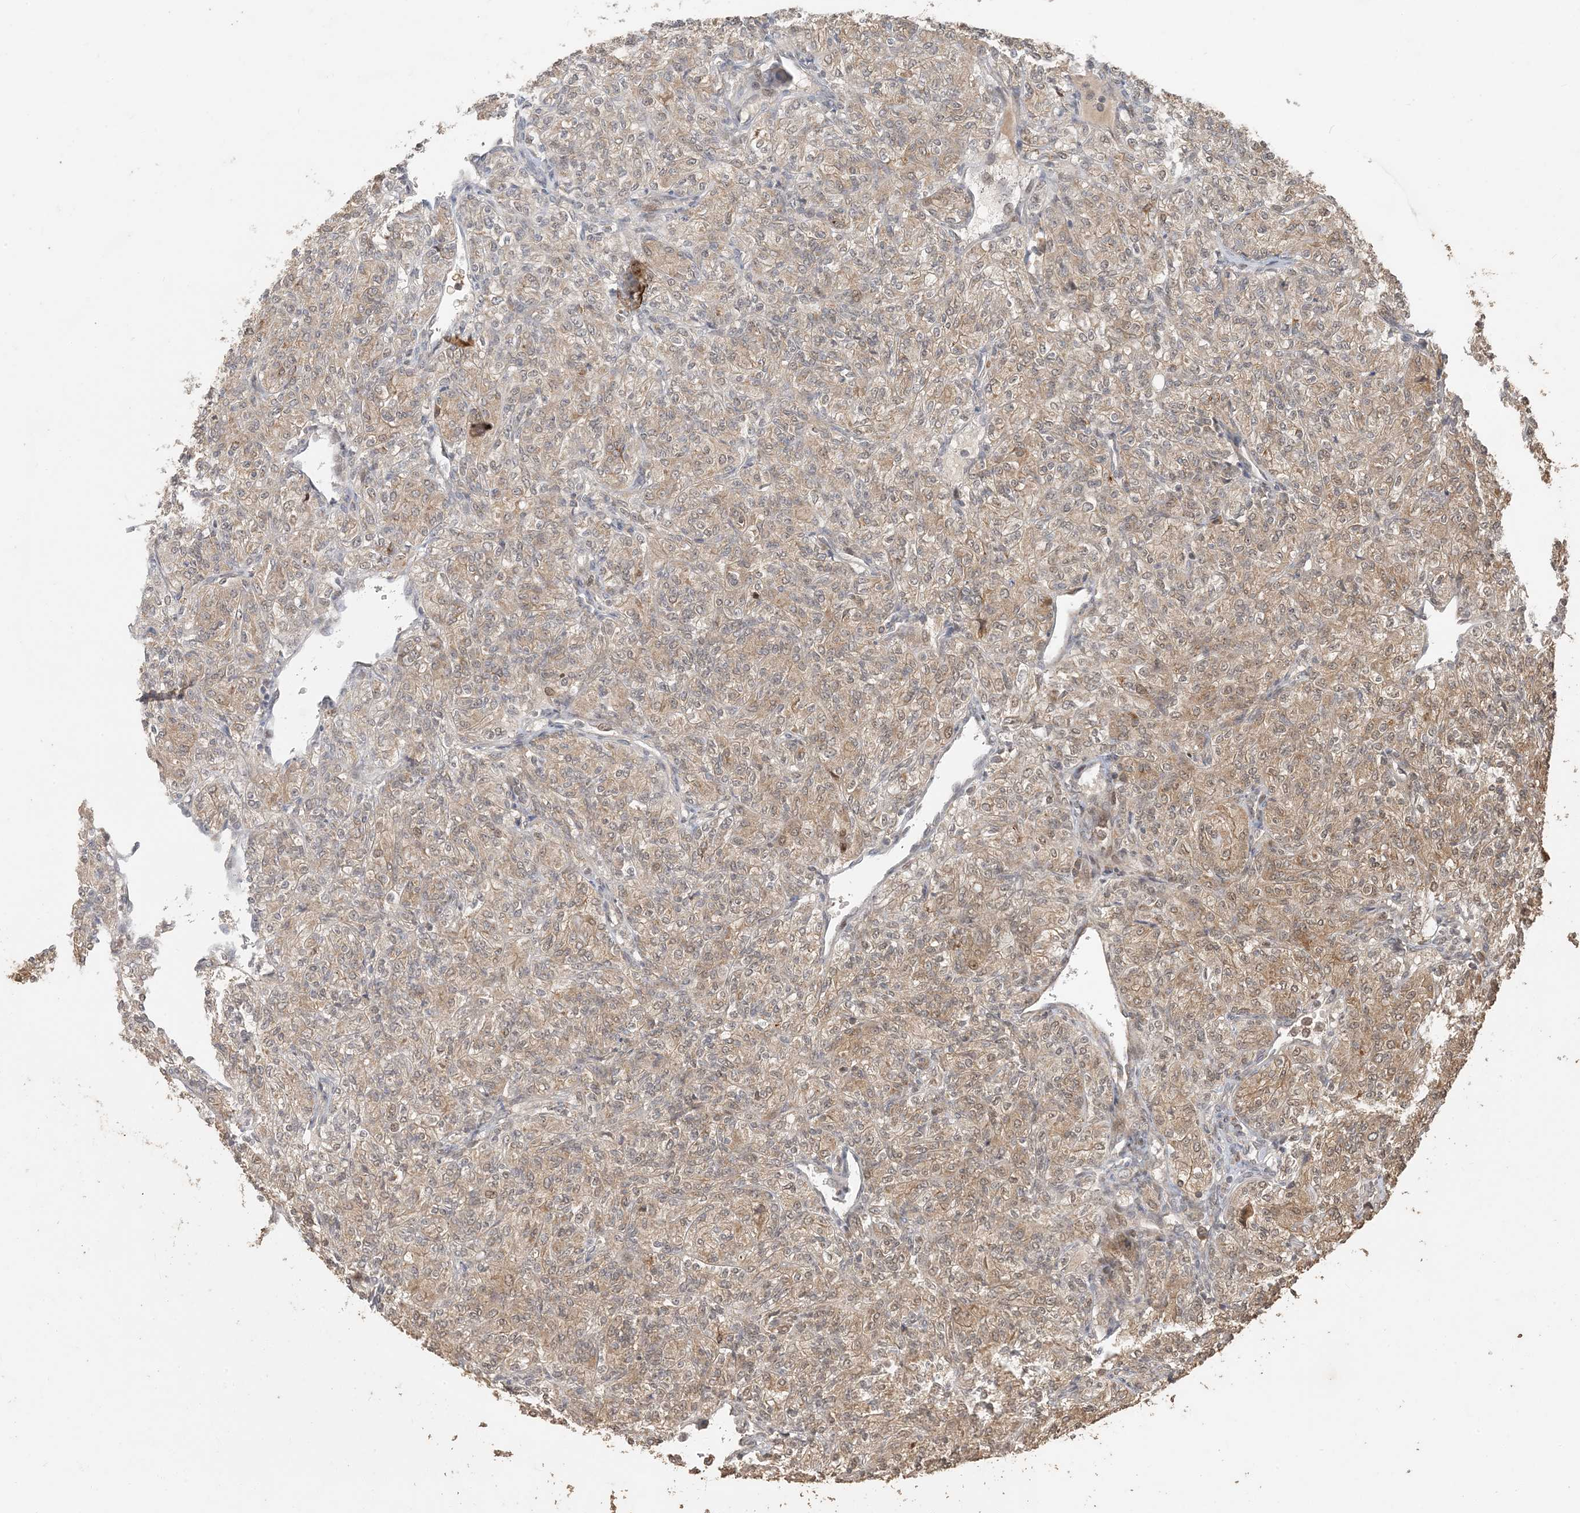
{"staining": {"intensity": "weak", "quantity": ">75%", "location": "cytoplasmic/membranous"}, "tissue": "renal cancer", "cell_type": "Tumor cells", "image_type": "cancer", "snomed": [{"axis": "morphology", "description": "Adenocarcinoma, NOS"}, {"axis": "topography", "description": "Kidney"}], "caption": "Approximately >75% of tumor cells in renal cancer demonstrate weak cytoplasmic/membranous protein positivity as visualized by brown immunohistochemical staining.", "gene": "ATP13A2", "patient": {"sex": "male", "age": 77}}